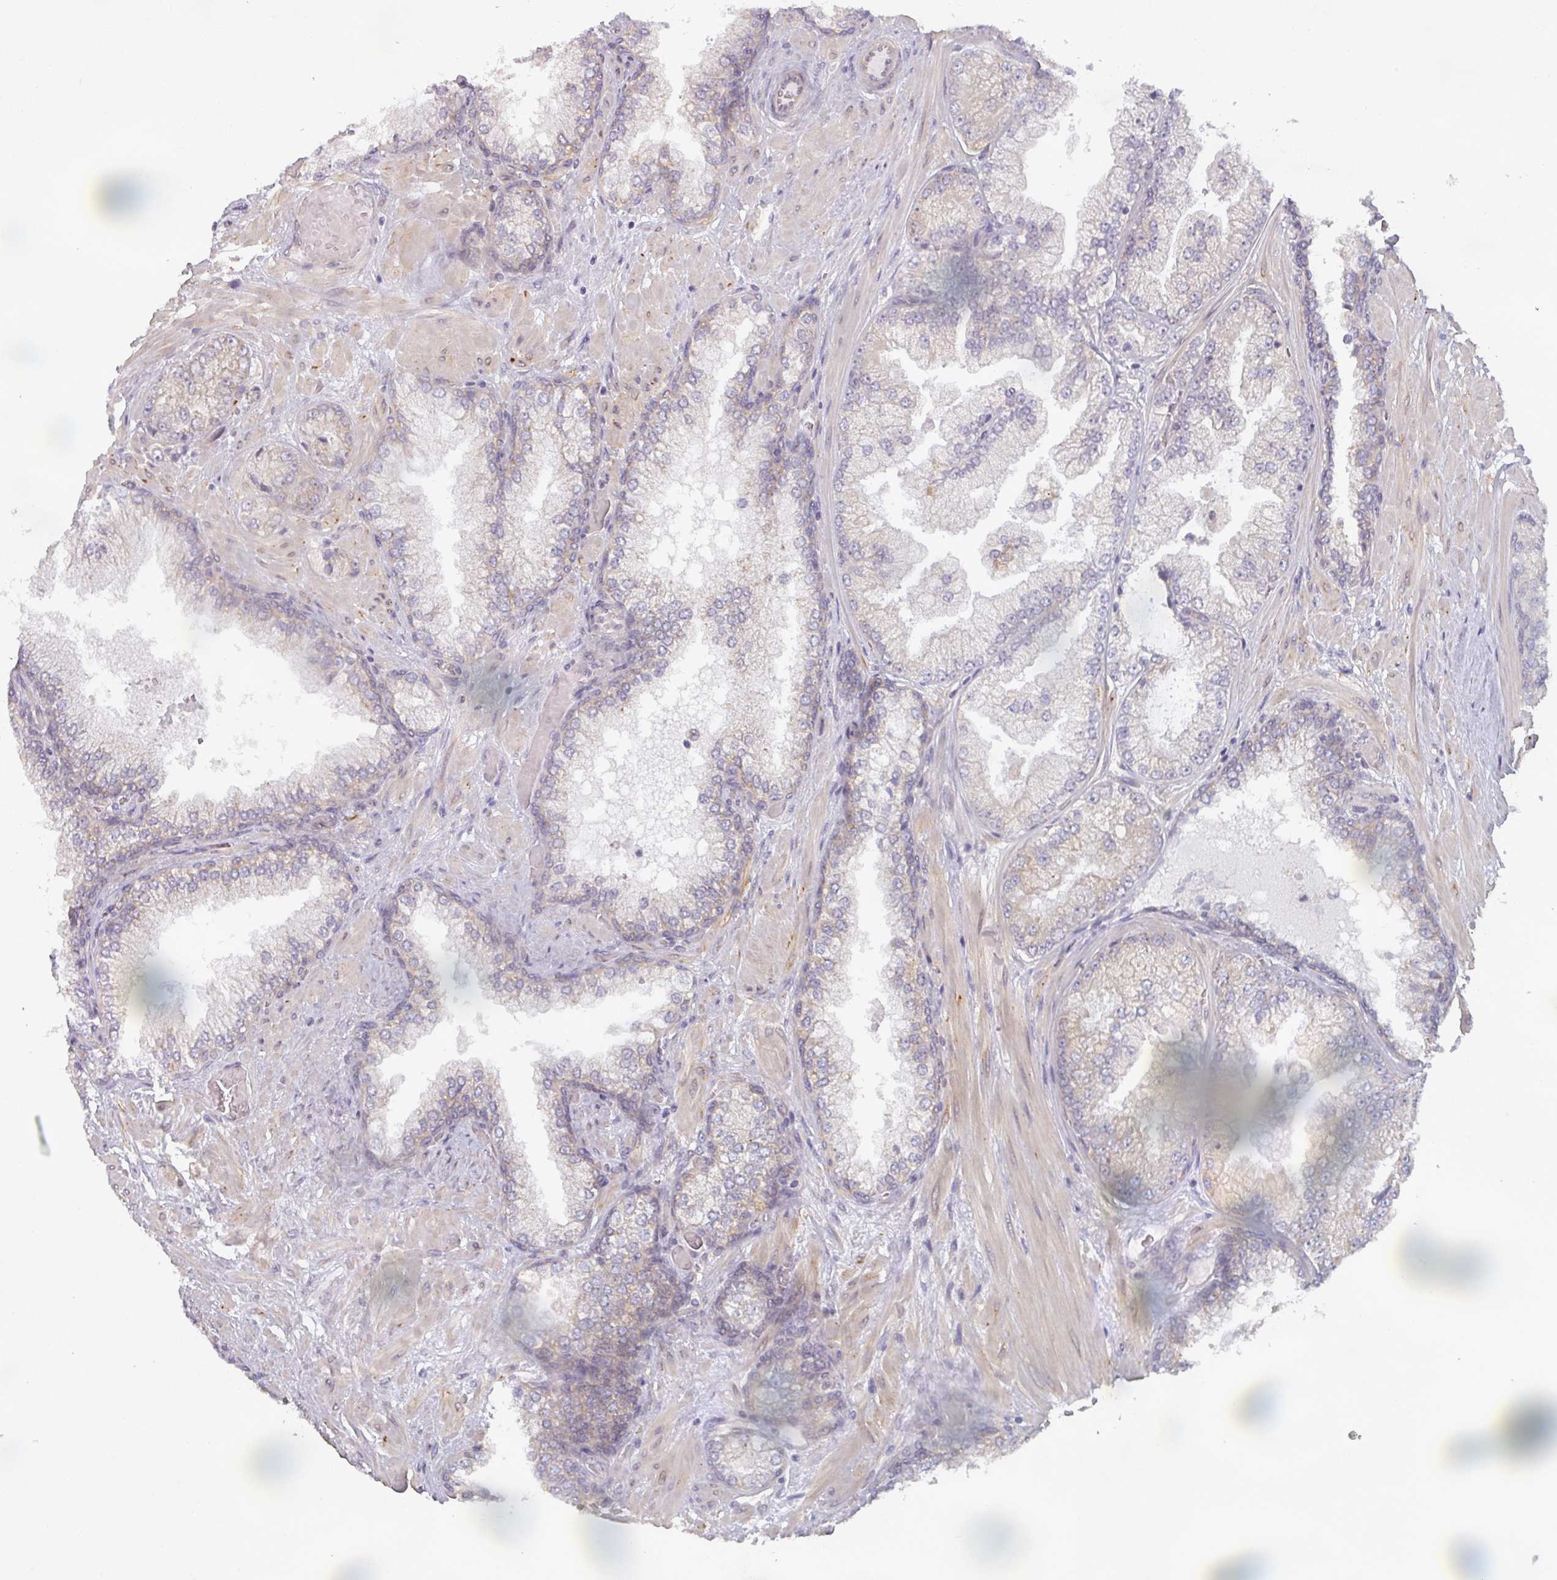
{"staining": {"intensity": "moderate", "quantity": "<25%", "location": "cytoplasmic/membranous"}, "tissue": "prostate cancer", "cell_type": "Tumor cells", "image_type": "cancer", "snomed": [{"axis": "morphology", "description": "Adenocarcinoma, Low grade"}, {"axis": "topography", "description": "Prostate"}], "caption": "Prostate cancer stained with DAB (3,3'-diaminobenzidine) IHC exhibits low levels of moderate cytoplasmic/membranous expression in approximately <25% of tumor cells.", "gene": "TAPT1", "patient": {"sex": "male", "age": 57}}